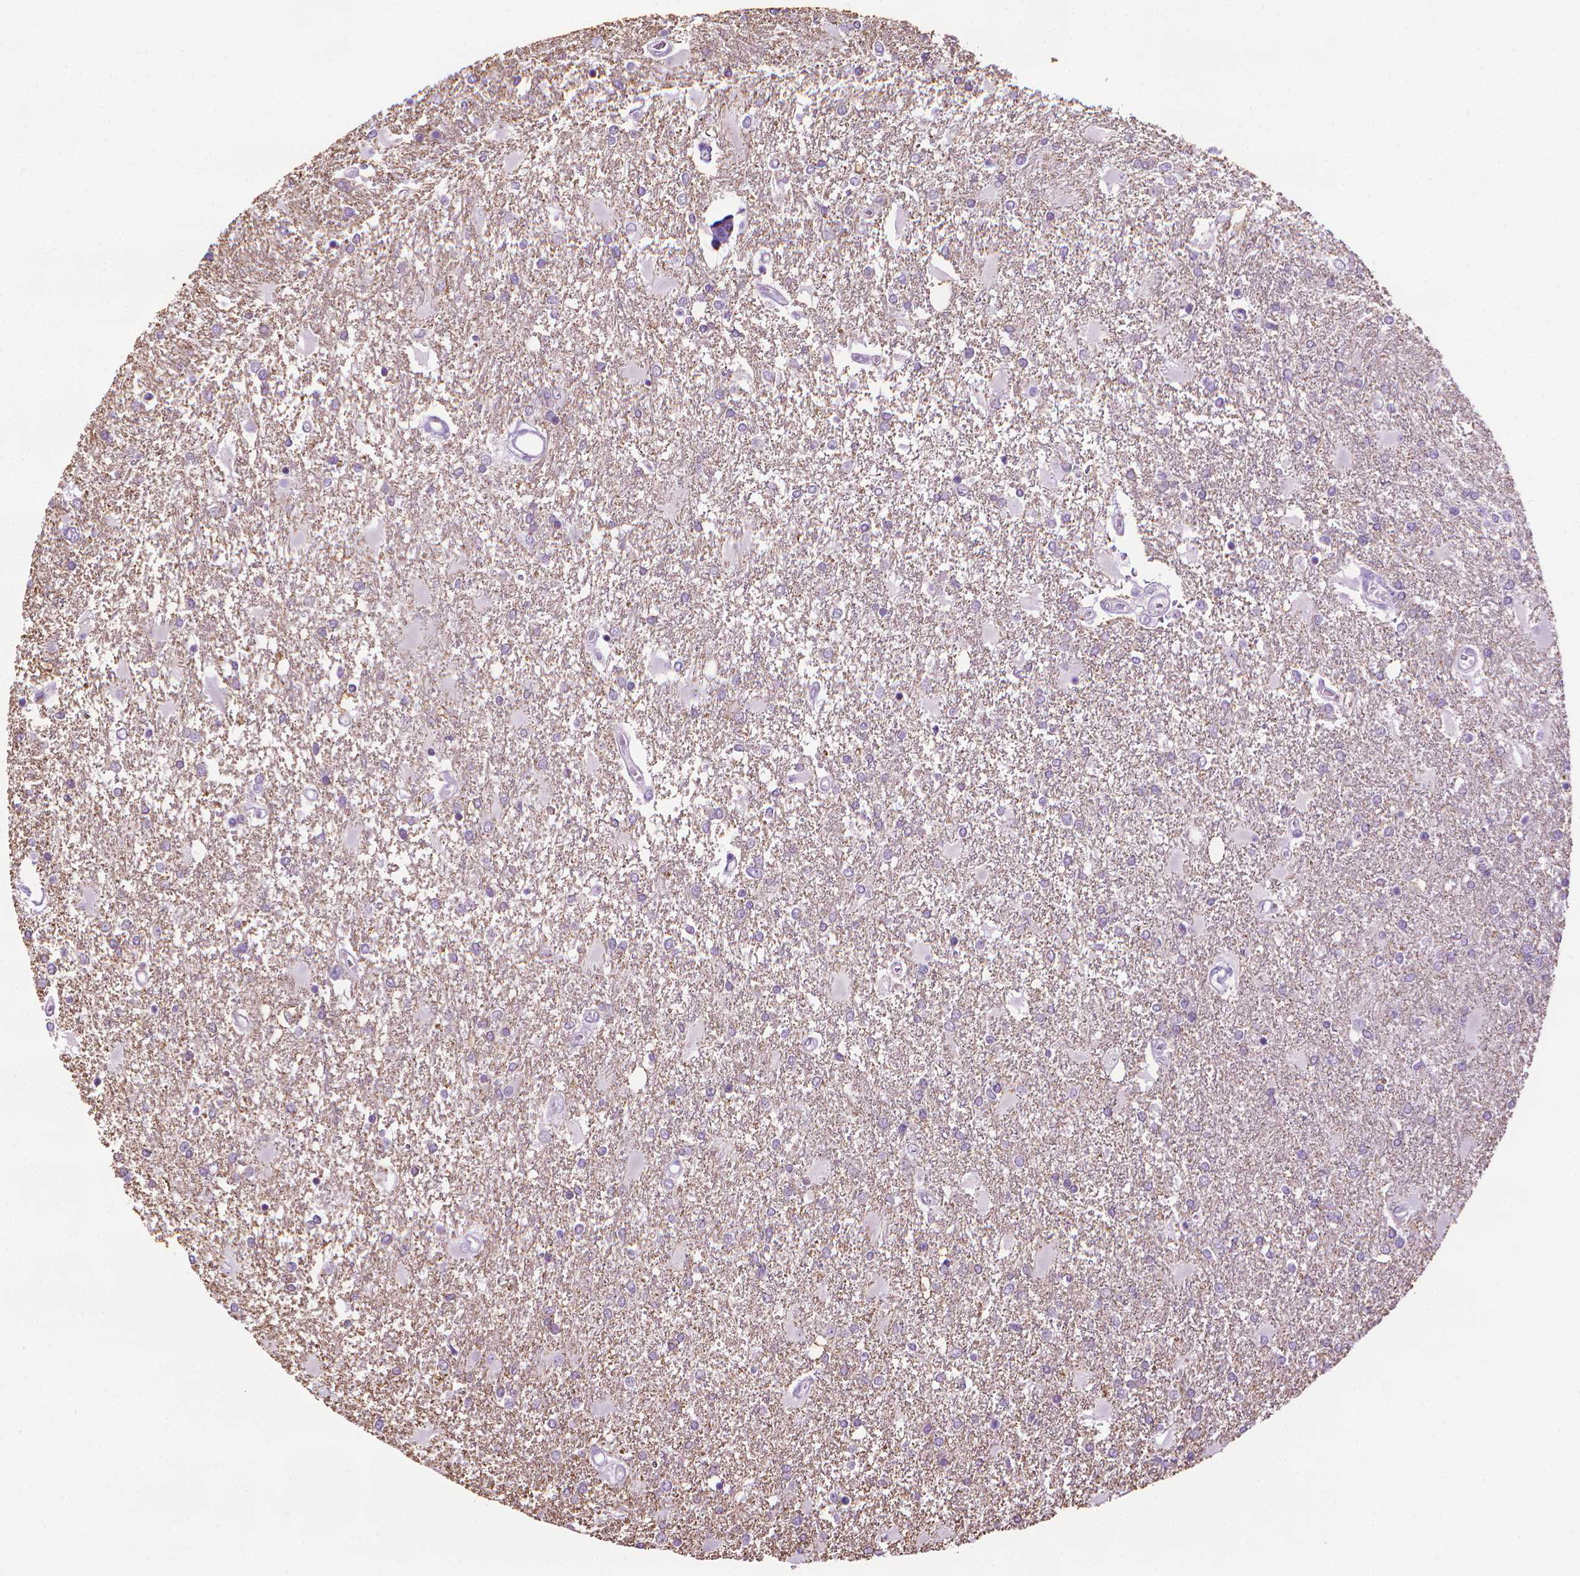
{"staining": {"intensity": "negative", "quantity": "none", "location": "none"}, "tissue": "glioma", "cell_type": "Tumor cells", "image_type": "cancer", "snomed": [{"axis": "morphology", "description": "Glioma, malignant, High grade"}, {"axis": "topography", "description": "Cerebral cortex"}], "caption": "DAB (3,3'-diaminobenzidine) immunohistochemical staining of human malignant high-grade glioma demonstrates no significant staining in tumor cells.", "gene": "DNAI7", "patient": {"sex": "male", "age": 79}}